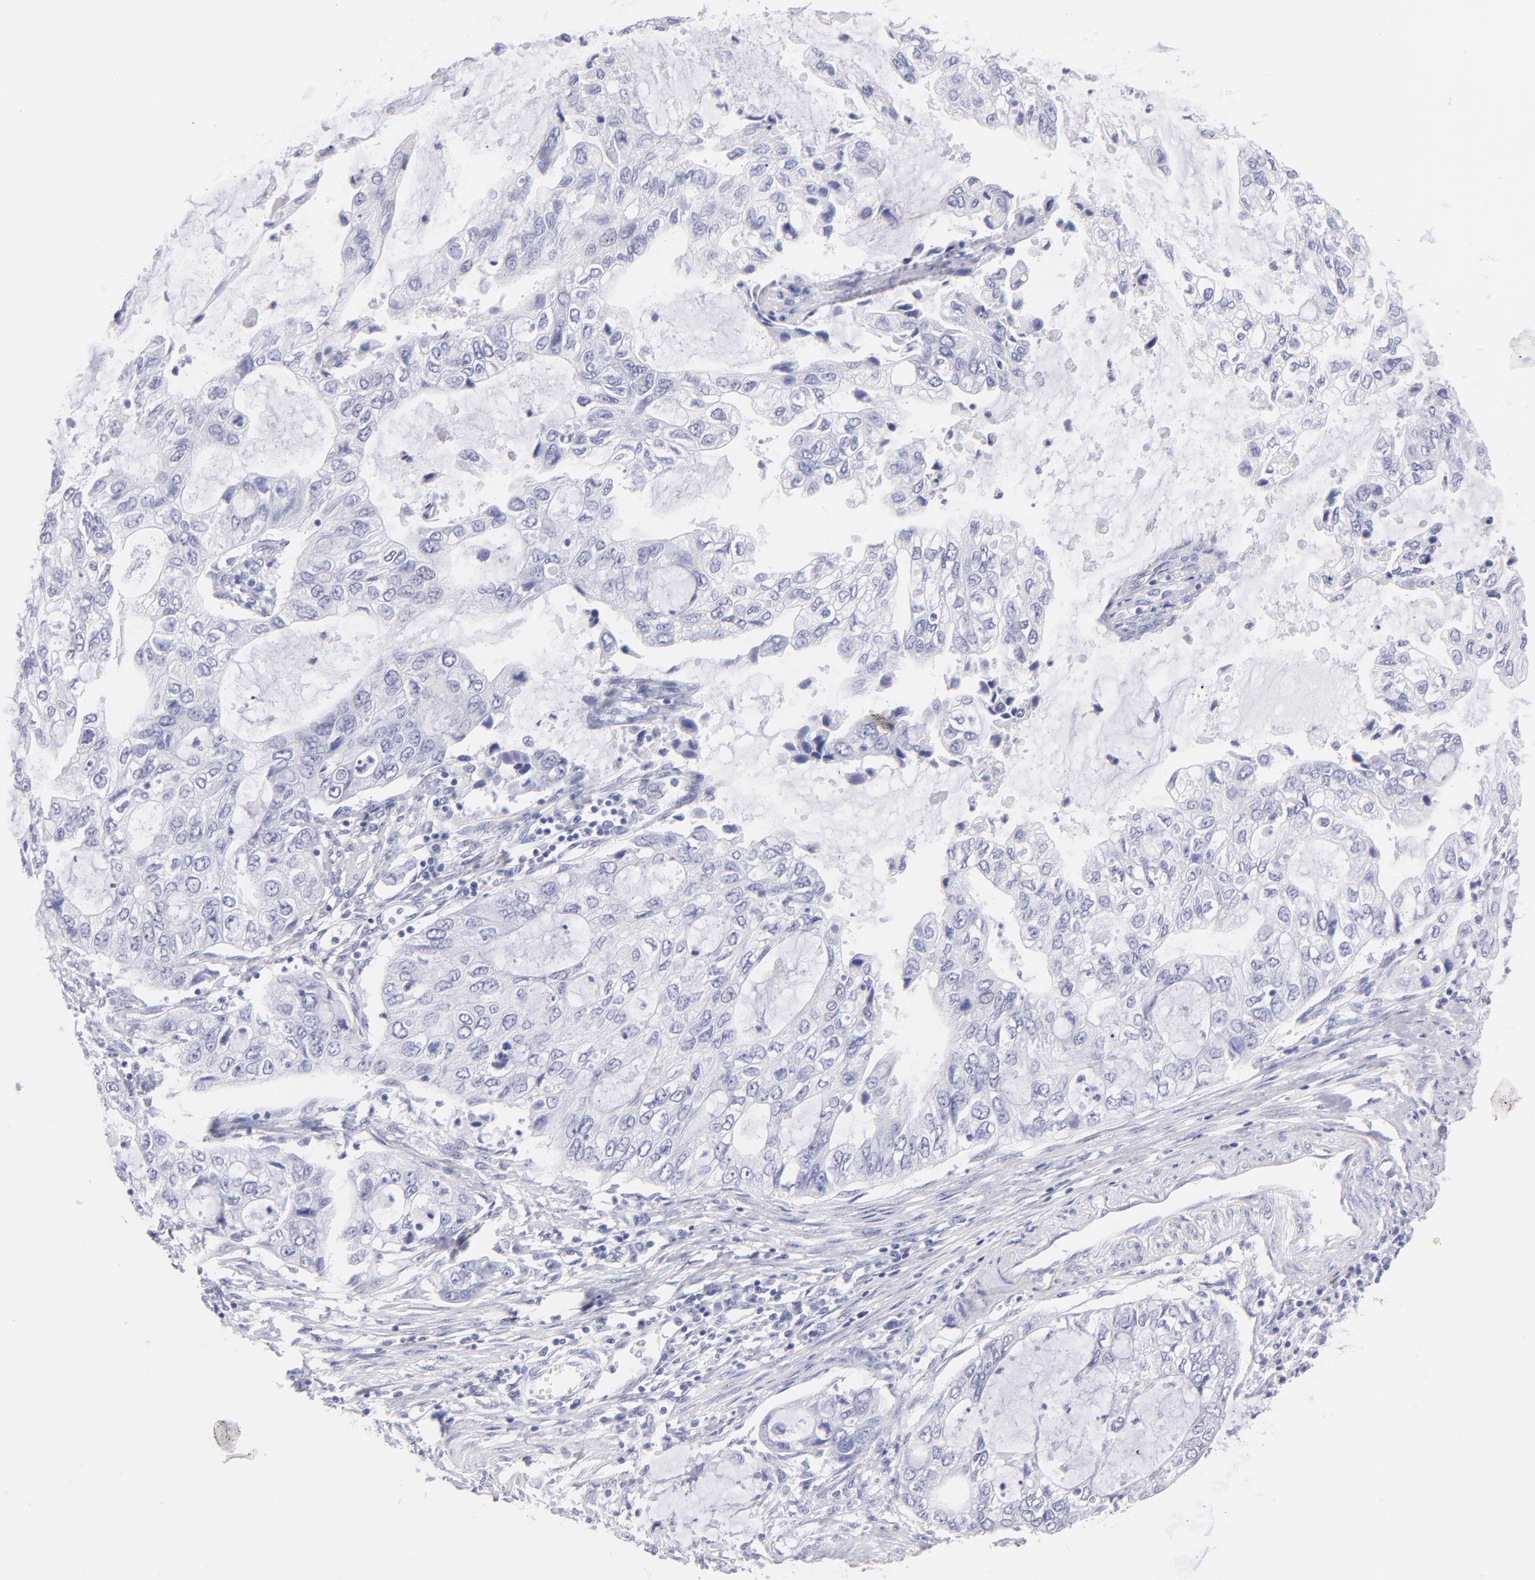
{"staining": {"intensity": "negative", "quantity": "none", "location": "none"}, "tissue": "stomach cancer", "cell_type": "Tumor cells", "image_type": "cancer", "snomed": [{"axis": "morphology", "description": "Adenocarcinoma, NOS"}, {"axis": "topography", "description": "Stomach, upper"}], "caption": "Protein analysis of adenocarcinoma (stomach) demonstrates no significant staining in tumor cells. (Stains: DAB immunohistochemistry with hematoxylin counter stain, Microscopy: brightfield microscopy at high magnification).", "gene": "PRPH", "patient": {"sex": "female", "age": 52}}